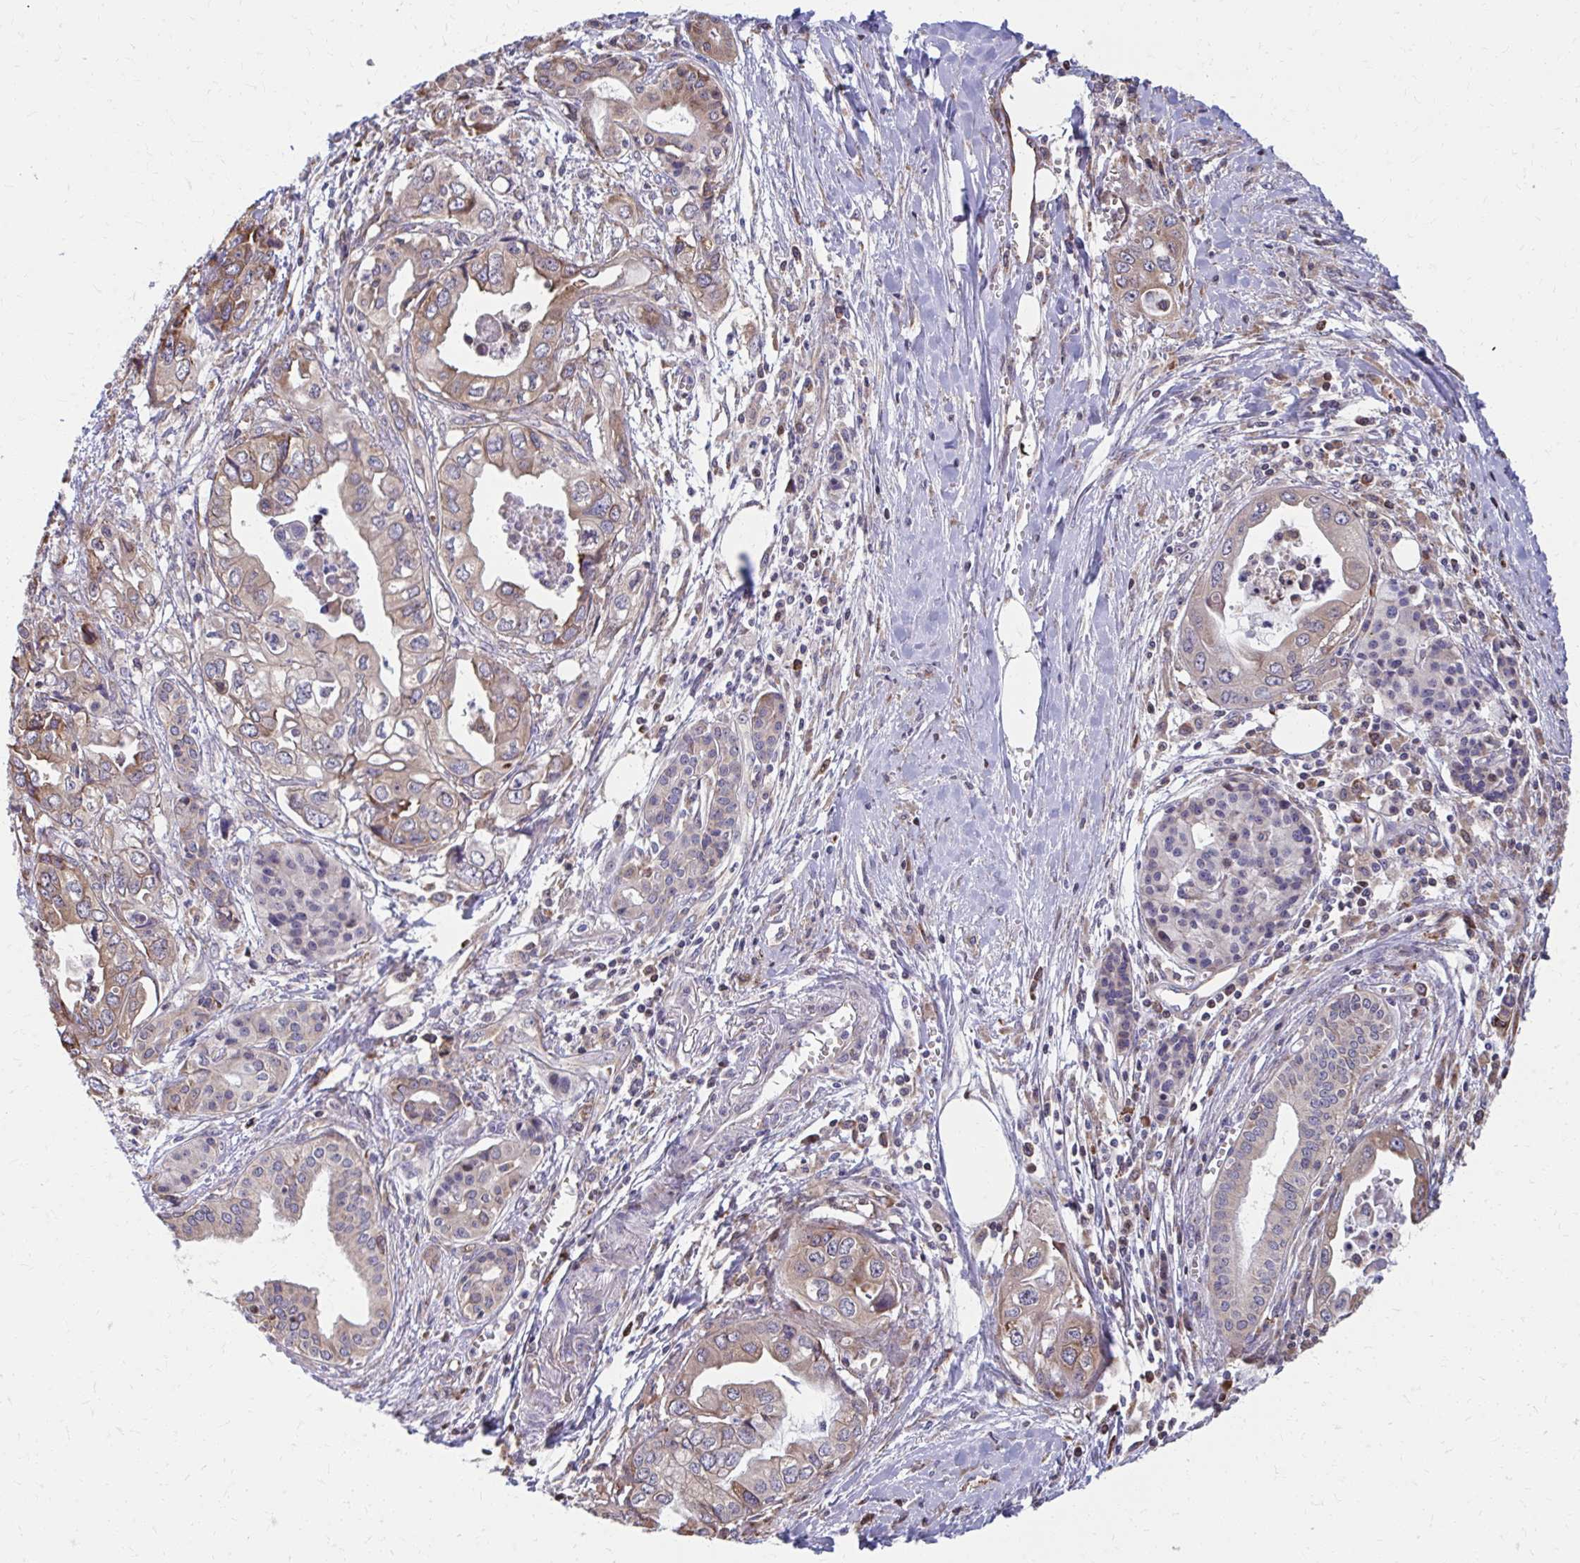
{"staining": {"intensity": "weak", "quantity": "25%-75%", "location": "cytoplasmic/membranous"}, "tissue": "pancreatic cancer", "cell_type": "Tumor cells", "image_type": "cancer", "snomed": [{"axis": "morphology", "description": "Adenocarcinoma, NOS"}, {"axis": "topography", "description": "Pancreas"}], "caption": "This photomicrograph reveals pancreatic cancer stained with immunohistochemistry to label a protein in brown. The cytoplasmic/membranous of tumor cells show weak positivity for the protein. Nuclei are counter-stained blue.", "gene": "ZNF778", "patient": {"sex": "male", "age": 68}}